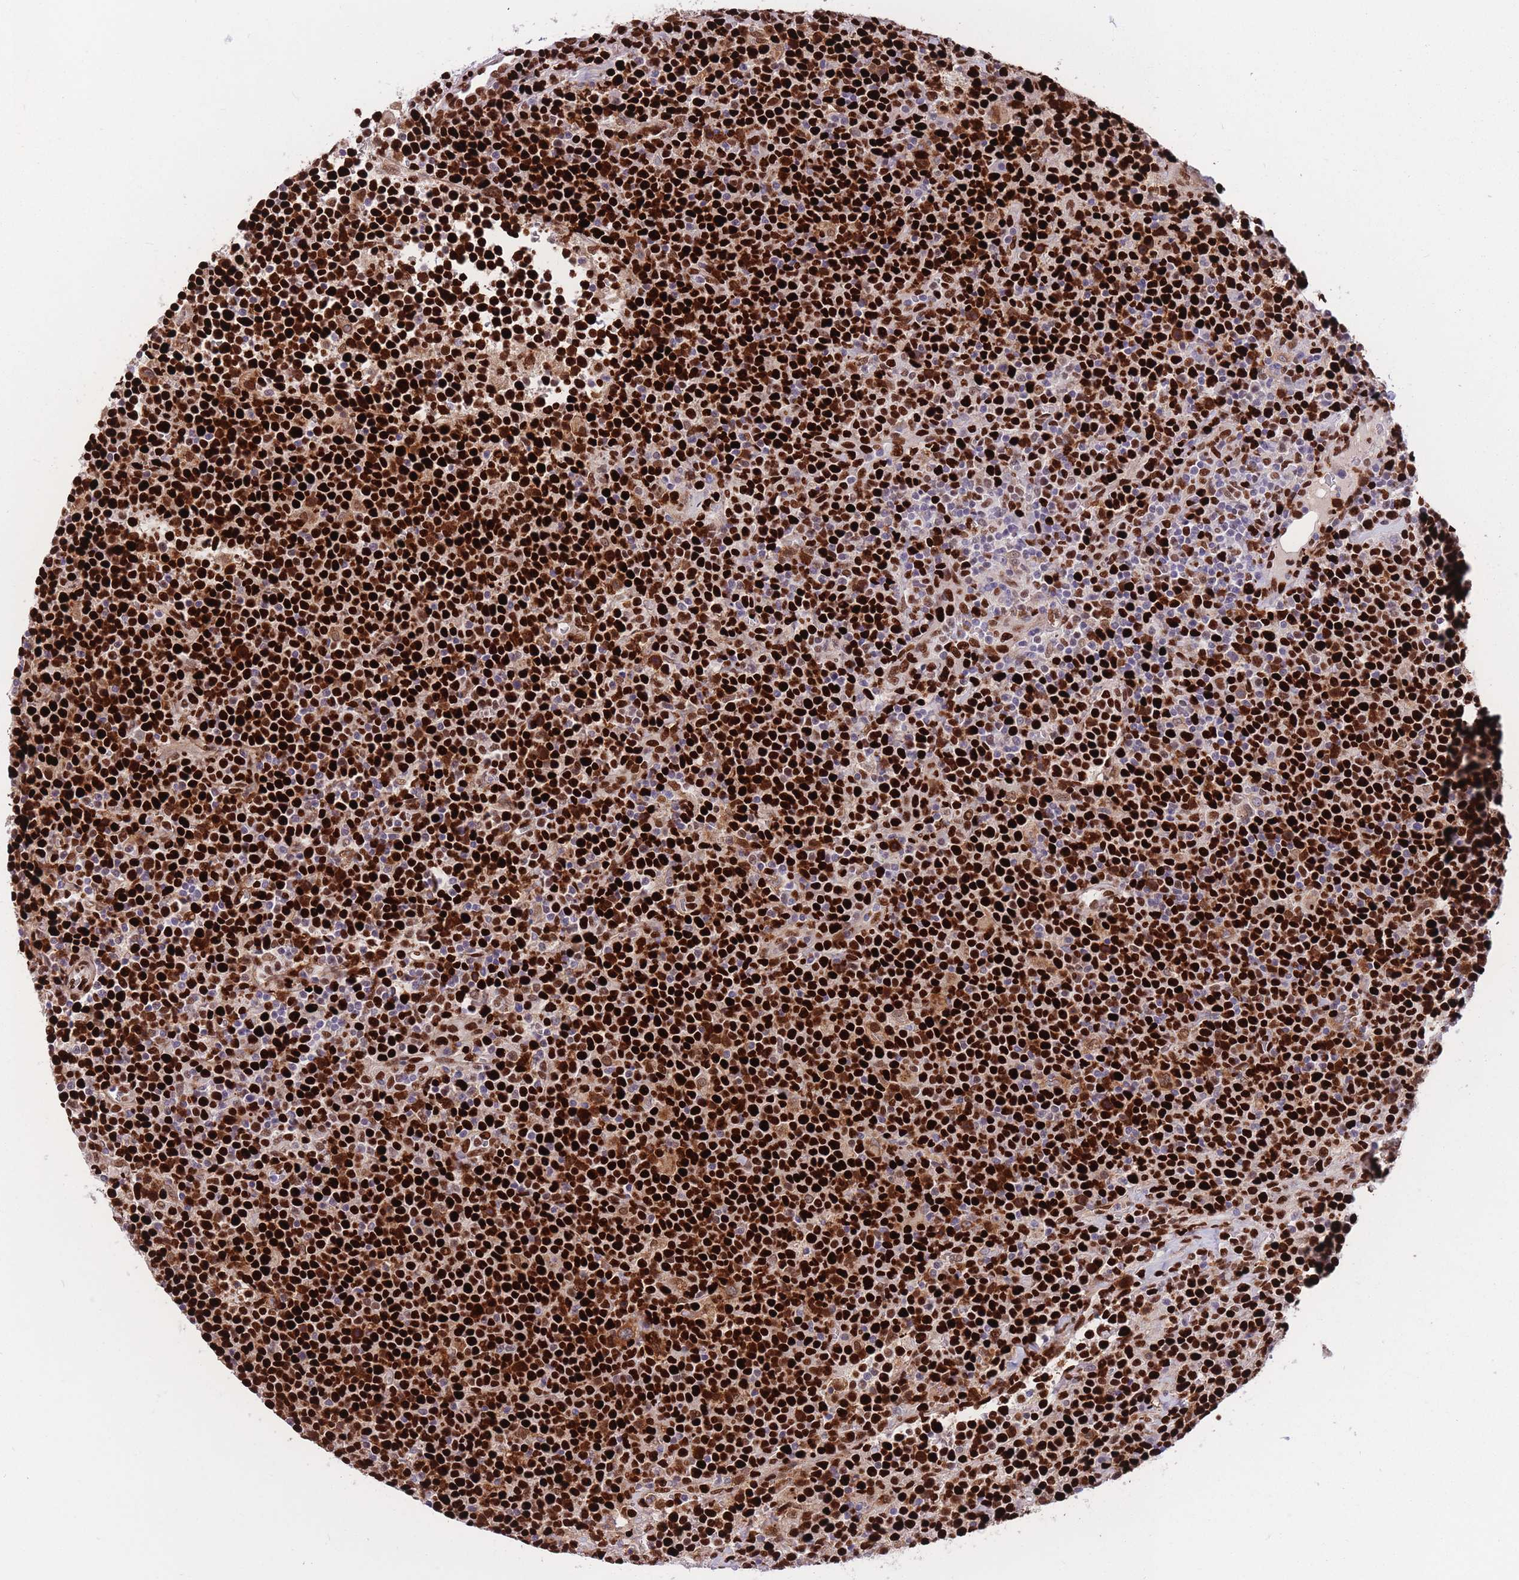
{"staining": {"intensity": "strong", "quantity": ">75%", "location": "nuclear"}, "tissue": "lymphoma", "cell_type": "Tumor cells", "image_type": "cancer", "snomed": [{"axis": "morphology", "description": "Malignant lymphoma, non-Hodgkin's type, High grade"}, {"axis": "topography", "description": "Lymph node"}], "caption": "An immunohistochemistry photomicrograph of neoplastic tissue is shown. Protein staining in brown labels strong nuclear positivity in high-grade malignant lymphoma, non-Hodgkin's type within tumor cells. The protein of interest is stained brown, and the nuclei are stained in blue (DAB IHC with brightfield microscopy, high magnification).", "gene": "NASP", "patient": {"sex": "male", "age": 61}}